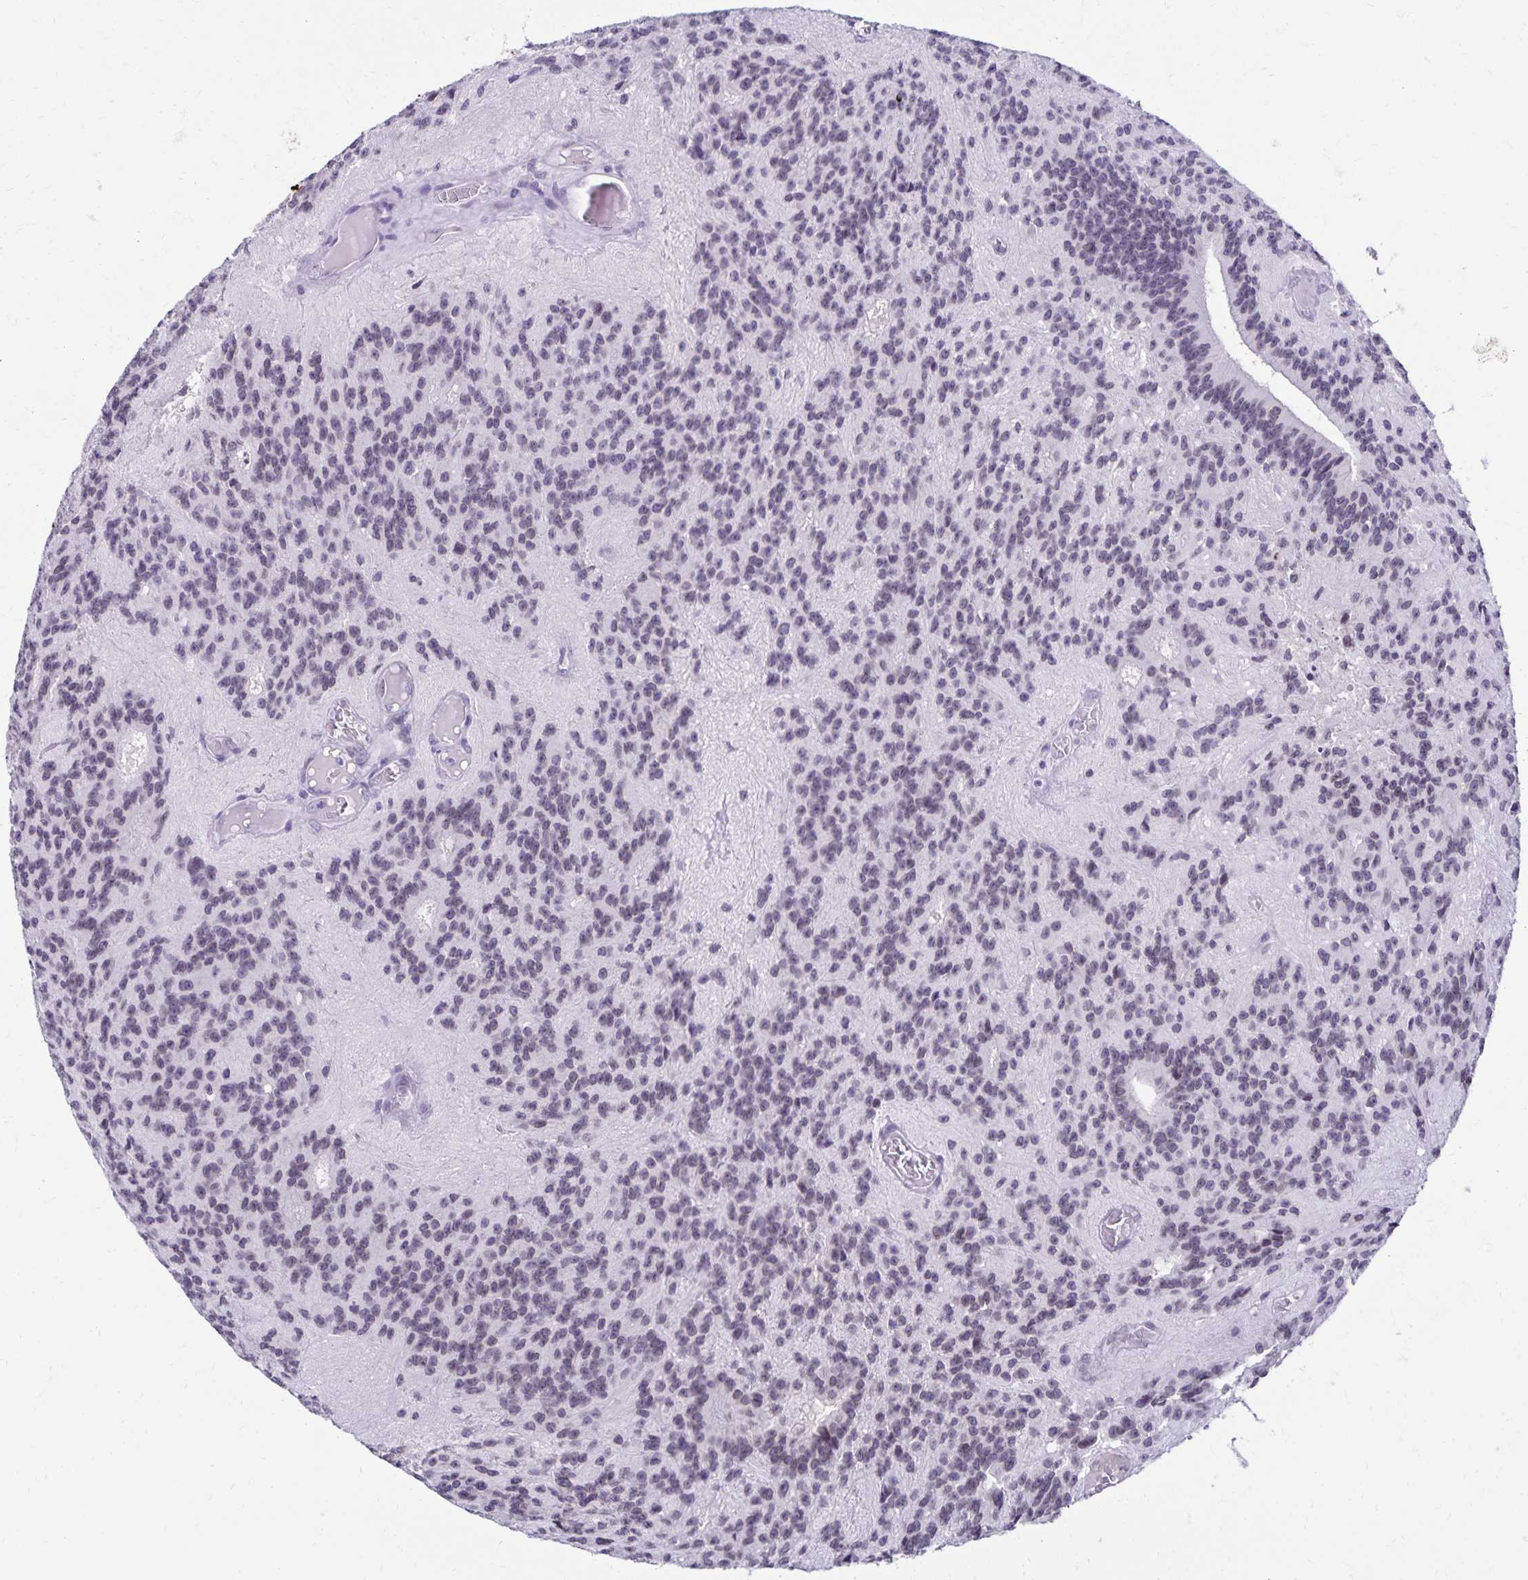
{"staining": {"intensity": "negative", "quantity": "none", "location": "none"}, "tissue": "glioma", "cell_type": "Tumor cells", "image_type": "cancer", "snomed": [{"axis": "morphology", "description": "Glioma, malignant, Low grade"}, {"axis": "topography", "description": "Brain"}], "caption": "The photomicrograph reveals no significant positivity in tumor cells of malignant glioma (low-grade).", "gene": "FAM166C", "patient": {"sex": "male", "age": 31}}